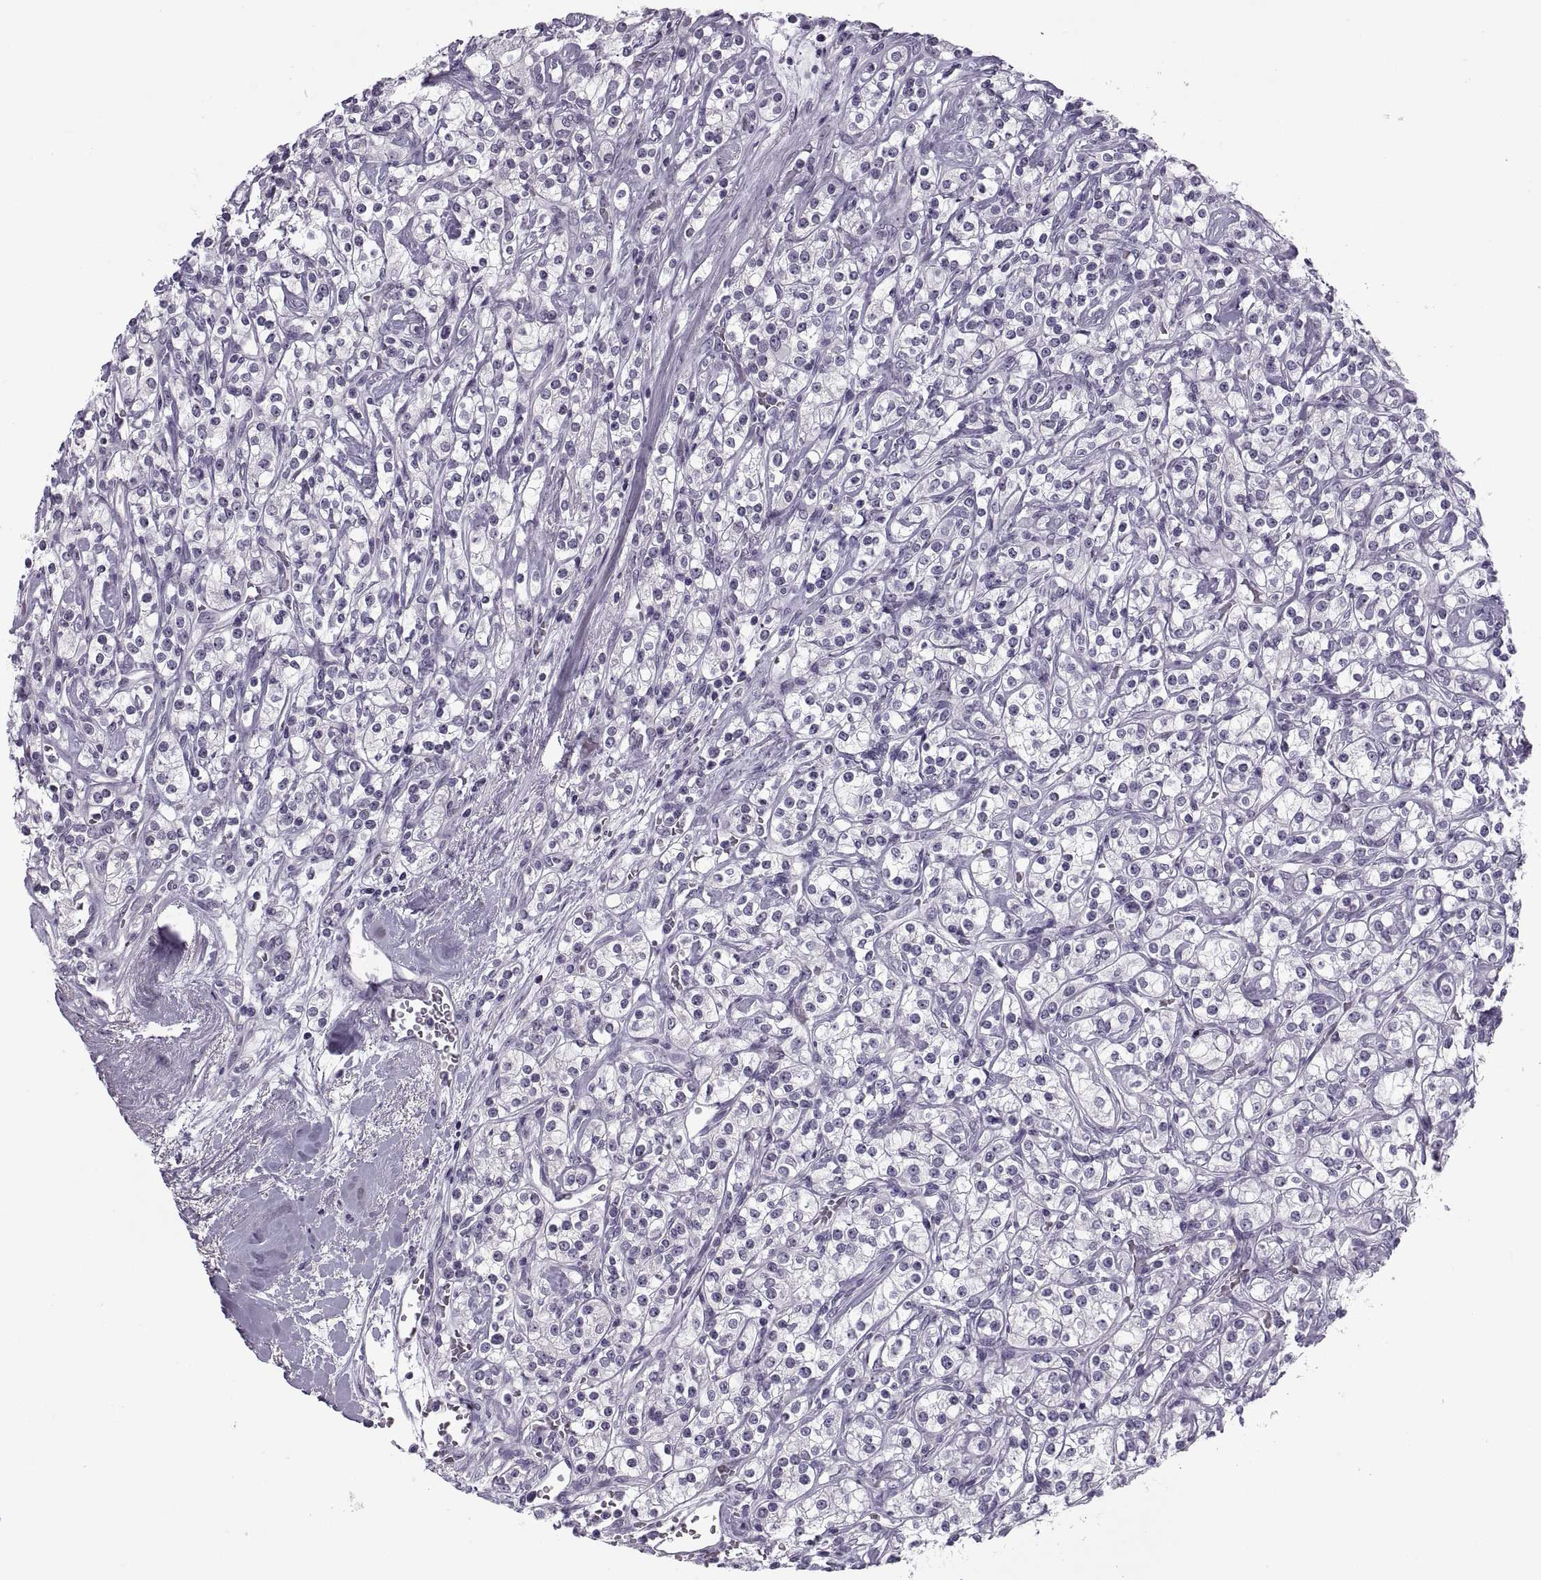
{"staining": {"intensity": "negative", "quantity": "none", "location": "none"}, "tissue": "renal cancer", "cell_type": "Tumor cells", "image_type": "cancer", "snomed": [{"axis": "morphology", "description": "Adenocarcinoma, NOS"}, {"axis": "topography", "description": "Kidney"}], "caption": "High magnification brightfield microscopy of adenocarcinoma (renal) stained with DAB (3,3'-diaminobenzidine) (brown) and counterstained with hematoxylin (blue): tumor cells show no significant staining. (DAB IHC visualized using brightfield microscopy, high magnification).", "gene": "TBC1D3G", "patient": {"sex": "male", "age": 77}}